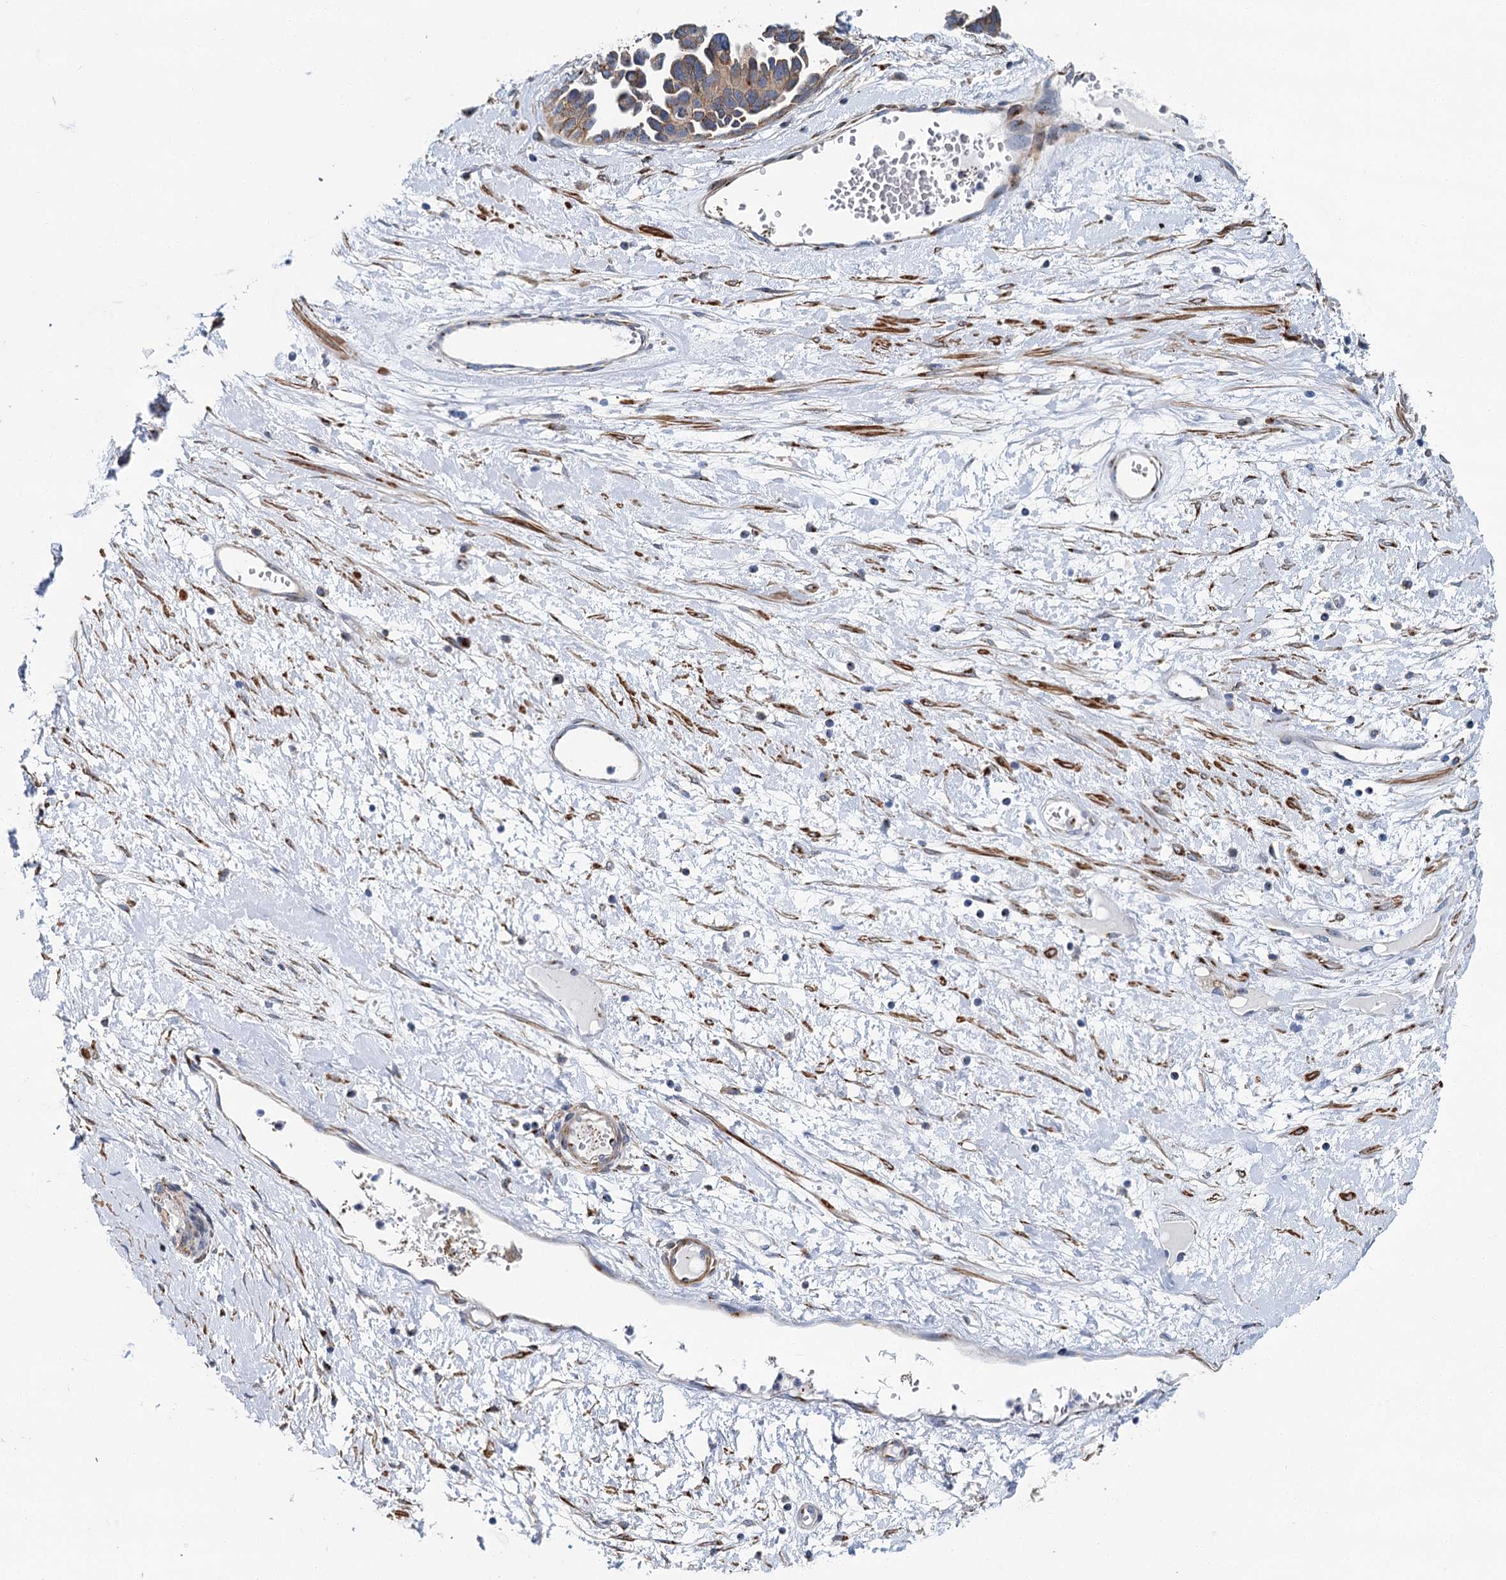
{"staining": {"intensity": "moderate", "quantity": ">75%", "location": "cytoplasmic/membranous"}, "tissue": "ovarian cancer", "cell_type": "Tumor cells", "image_type": "cancer", "snomed": [{"axis": "morphology", "description": "Cystadenocarcinoma, serous, NOS"}, {"axis": "topography", "description": "Ovary"}], "caption": "Immunohistochemical staining of serous cystadenocarcinoma (ovarian) exhibits medium levels of moderate cytoplasmic/membranous staining in approximately >75% of tumor cells.", "gene": "BET1L", "patient": {"sex": "female", "age": 54}}